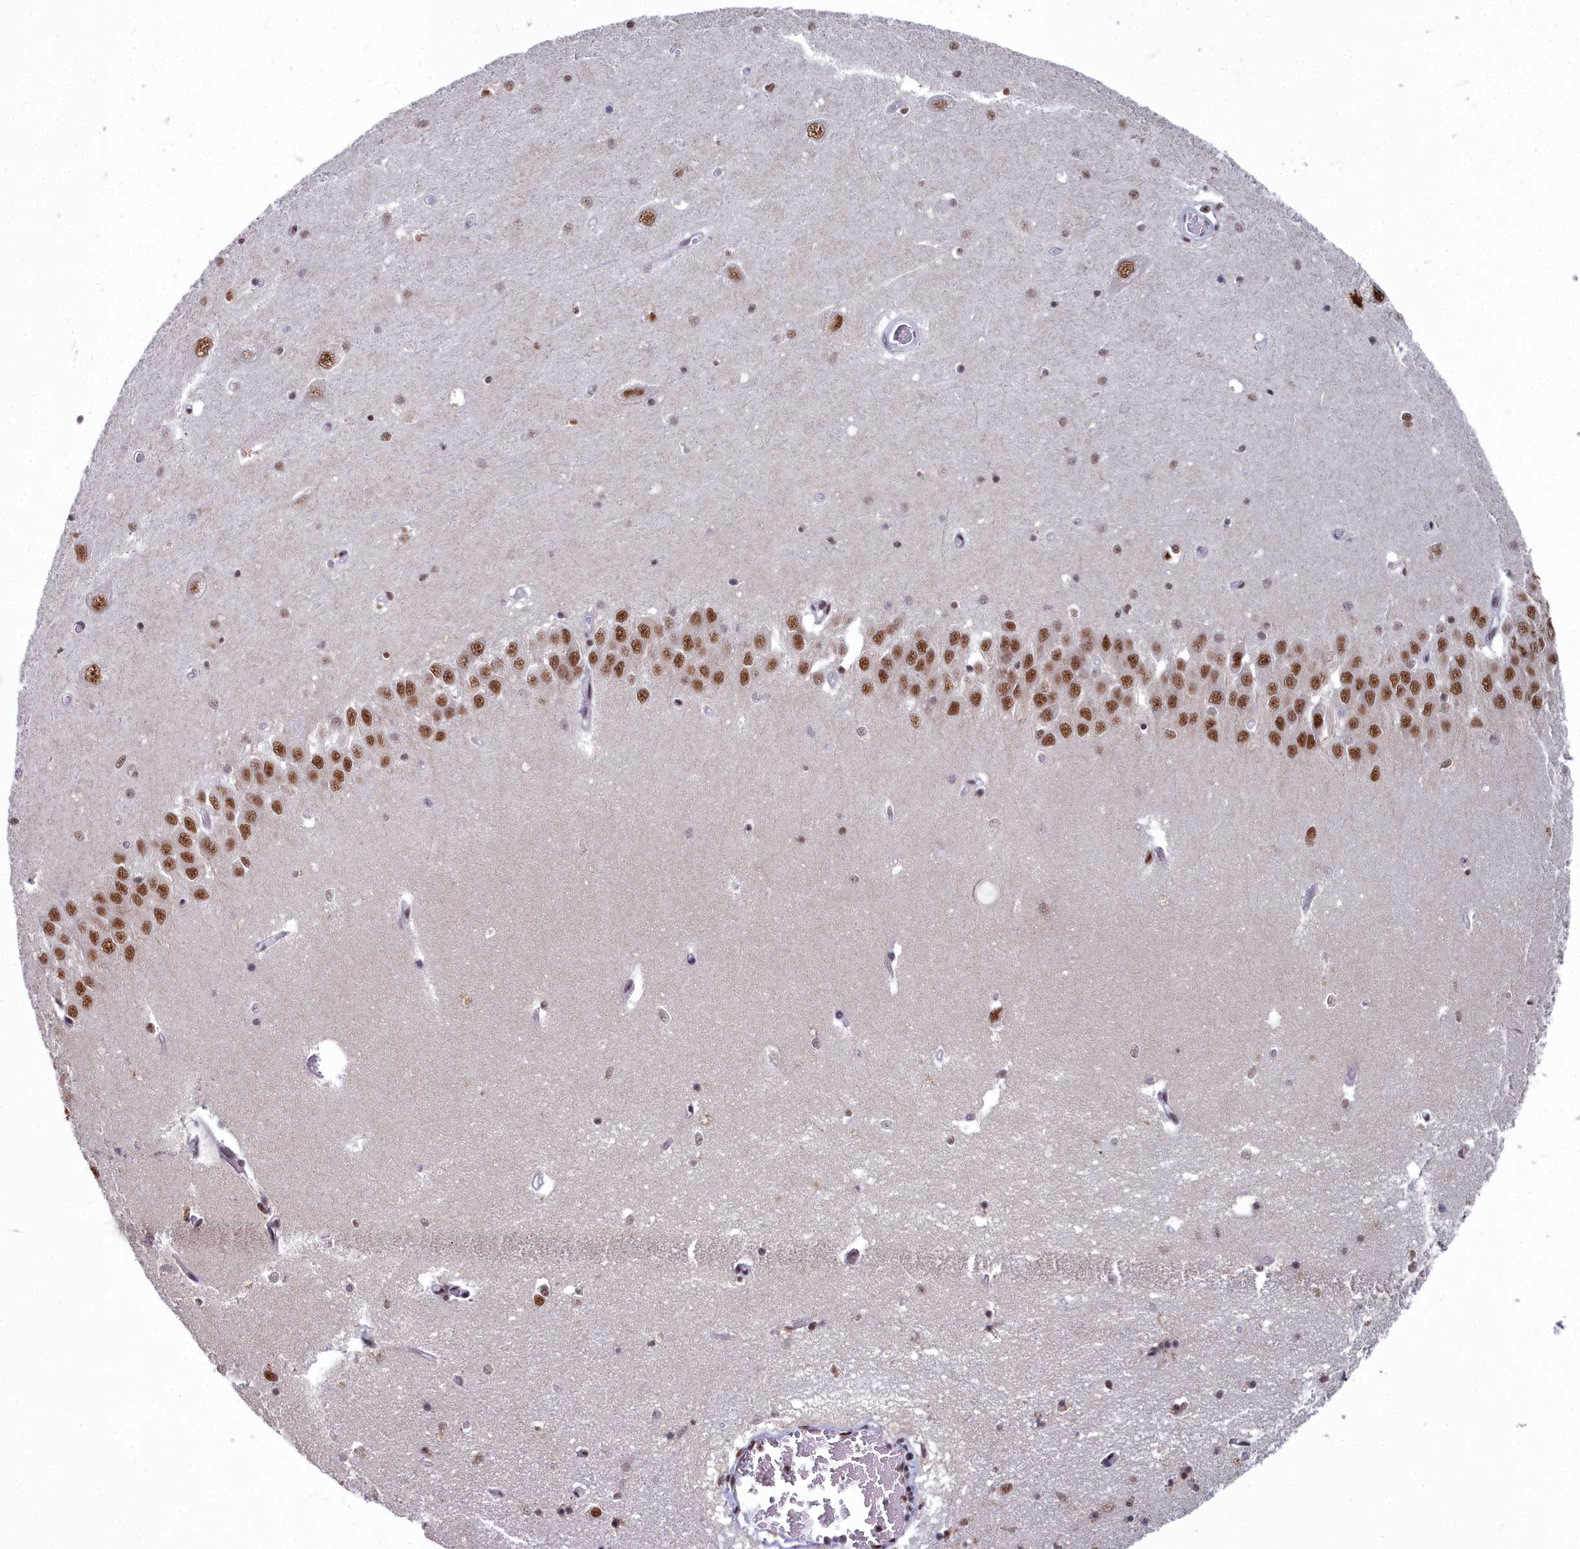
{"staining": {"intensity": "strong", "quantity": "<25%", "location": "nuclear"}, "tissue": "hippocampus", "cell_type": "Glial cells", "image_type": "normal", "snomed": [{"axis": "morphology", "description": "Normal tissue, NOS"}, {"axis": "topography", "description": "Hippocampus"}], "caption": "This micrograph displays IHC staining of benign human hippocampus, with medium strong nuclear positivity in about <25% of glial cells.", "gene": "SF3B3", "patient": {"sex": "male", "age": 70}}